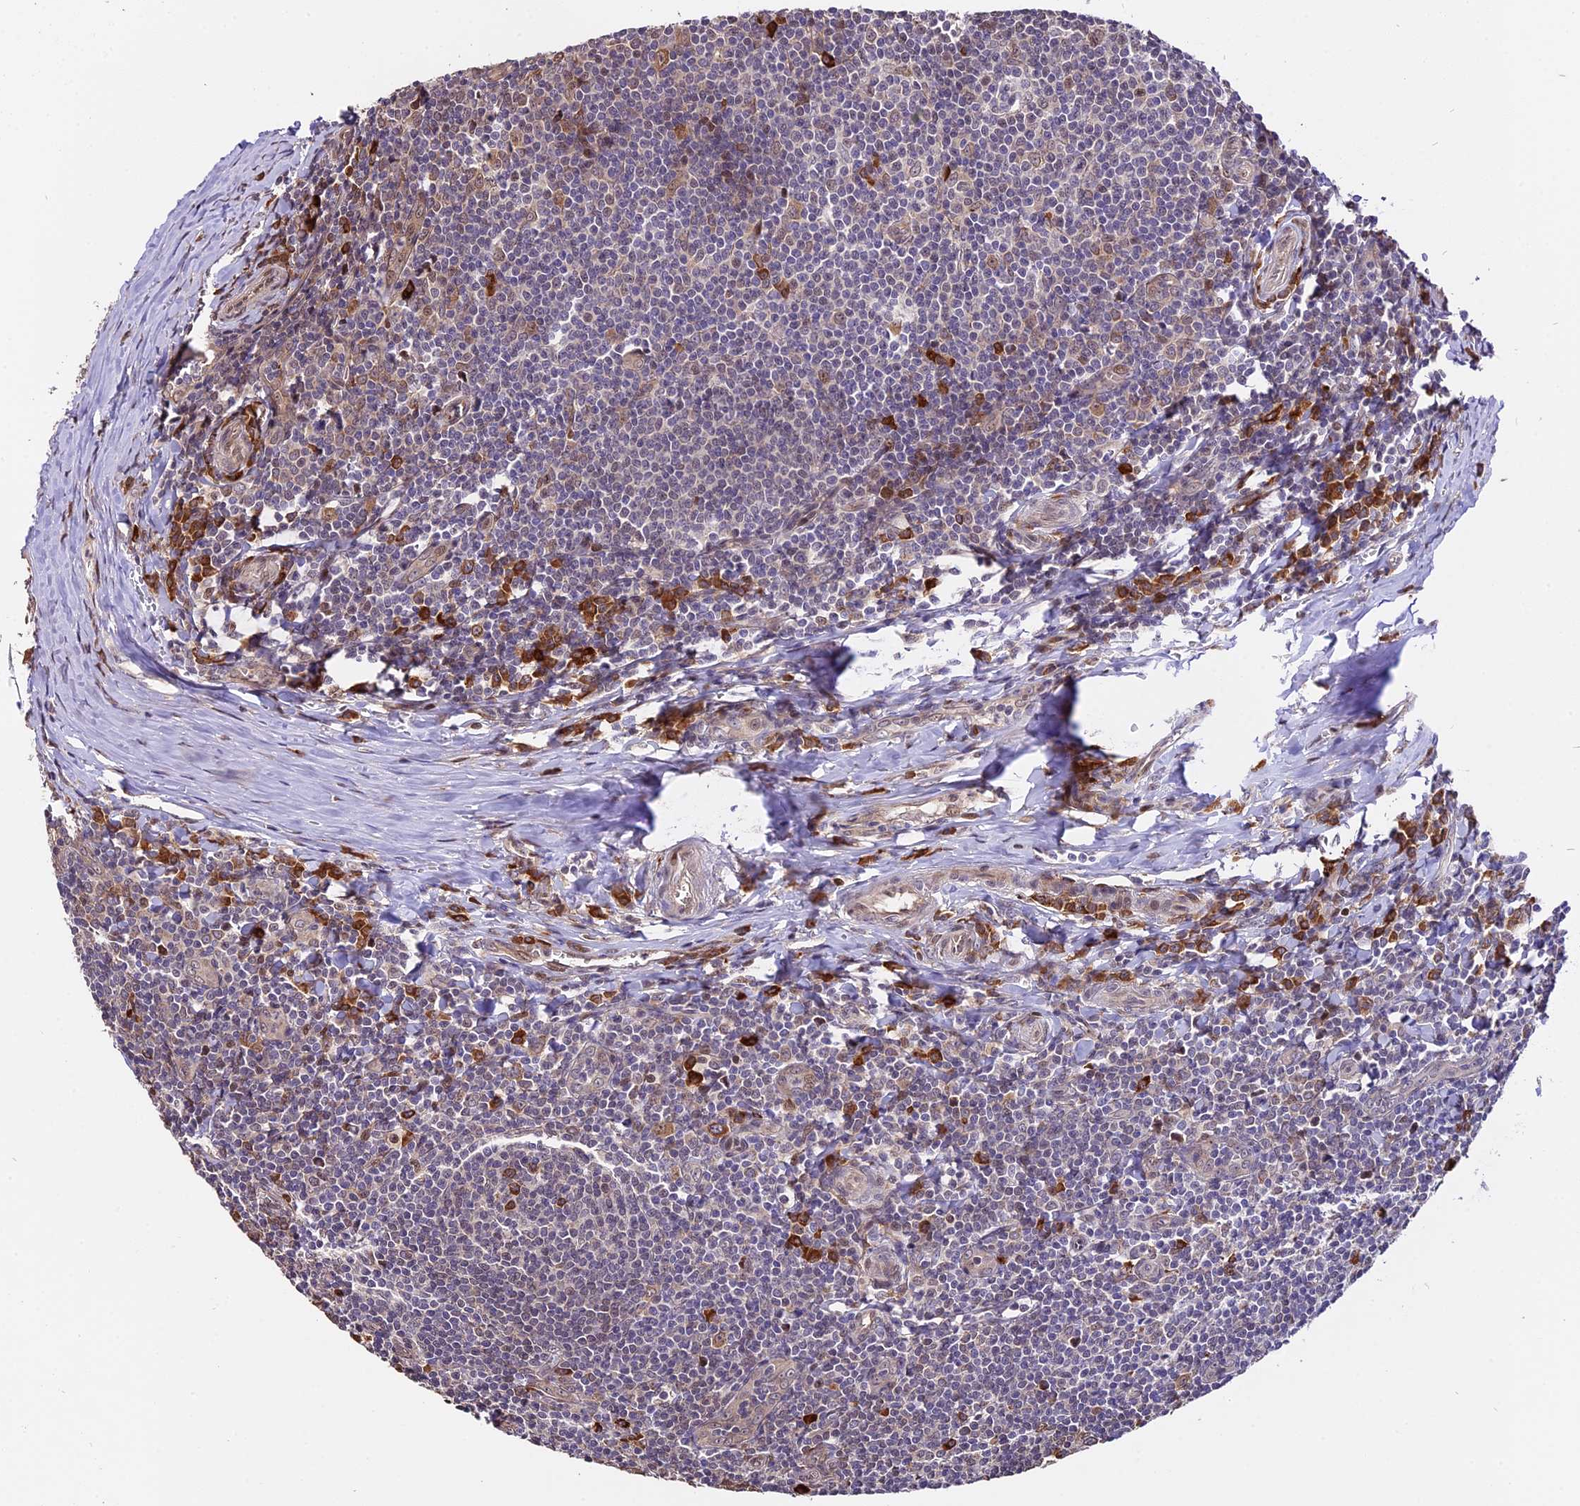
{"staining": {"intensity": "moderate", "quantity": "25%-75%", "location": "cytoplasmic/membranous"}, "tissue": "tonsil", "cell_type": "Germinal center cells", "image_type": "normal", "snomed": [{"axis": "morphology", "description": "Normal tissue, NOS"}, {"axis": "topography", "description": "Tonsil"}], "caption": "Protein analysis of normal tonsil reveals moderate cytoplasmic/membranous positivity in about 25%-75% of germinal center cells. The staining was performed using DAB (3,3'-diaminobenzidine) to visualize the protein expression in brown, while the nuclei were stained in blue with hematoxylin (Magnification: 20x).", "gene": "HERPUD1", "patient": {"sex": "male", "age": 27}}